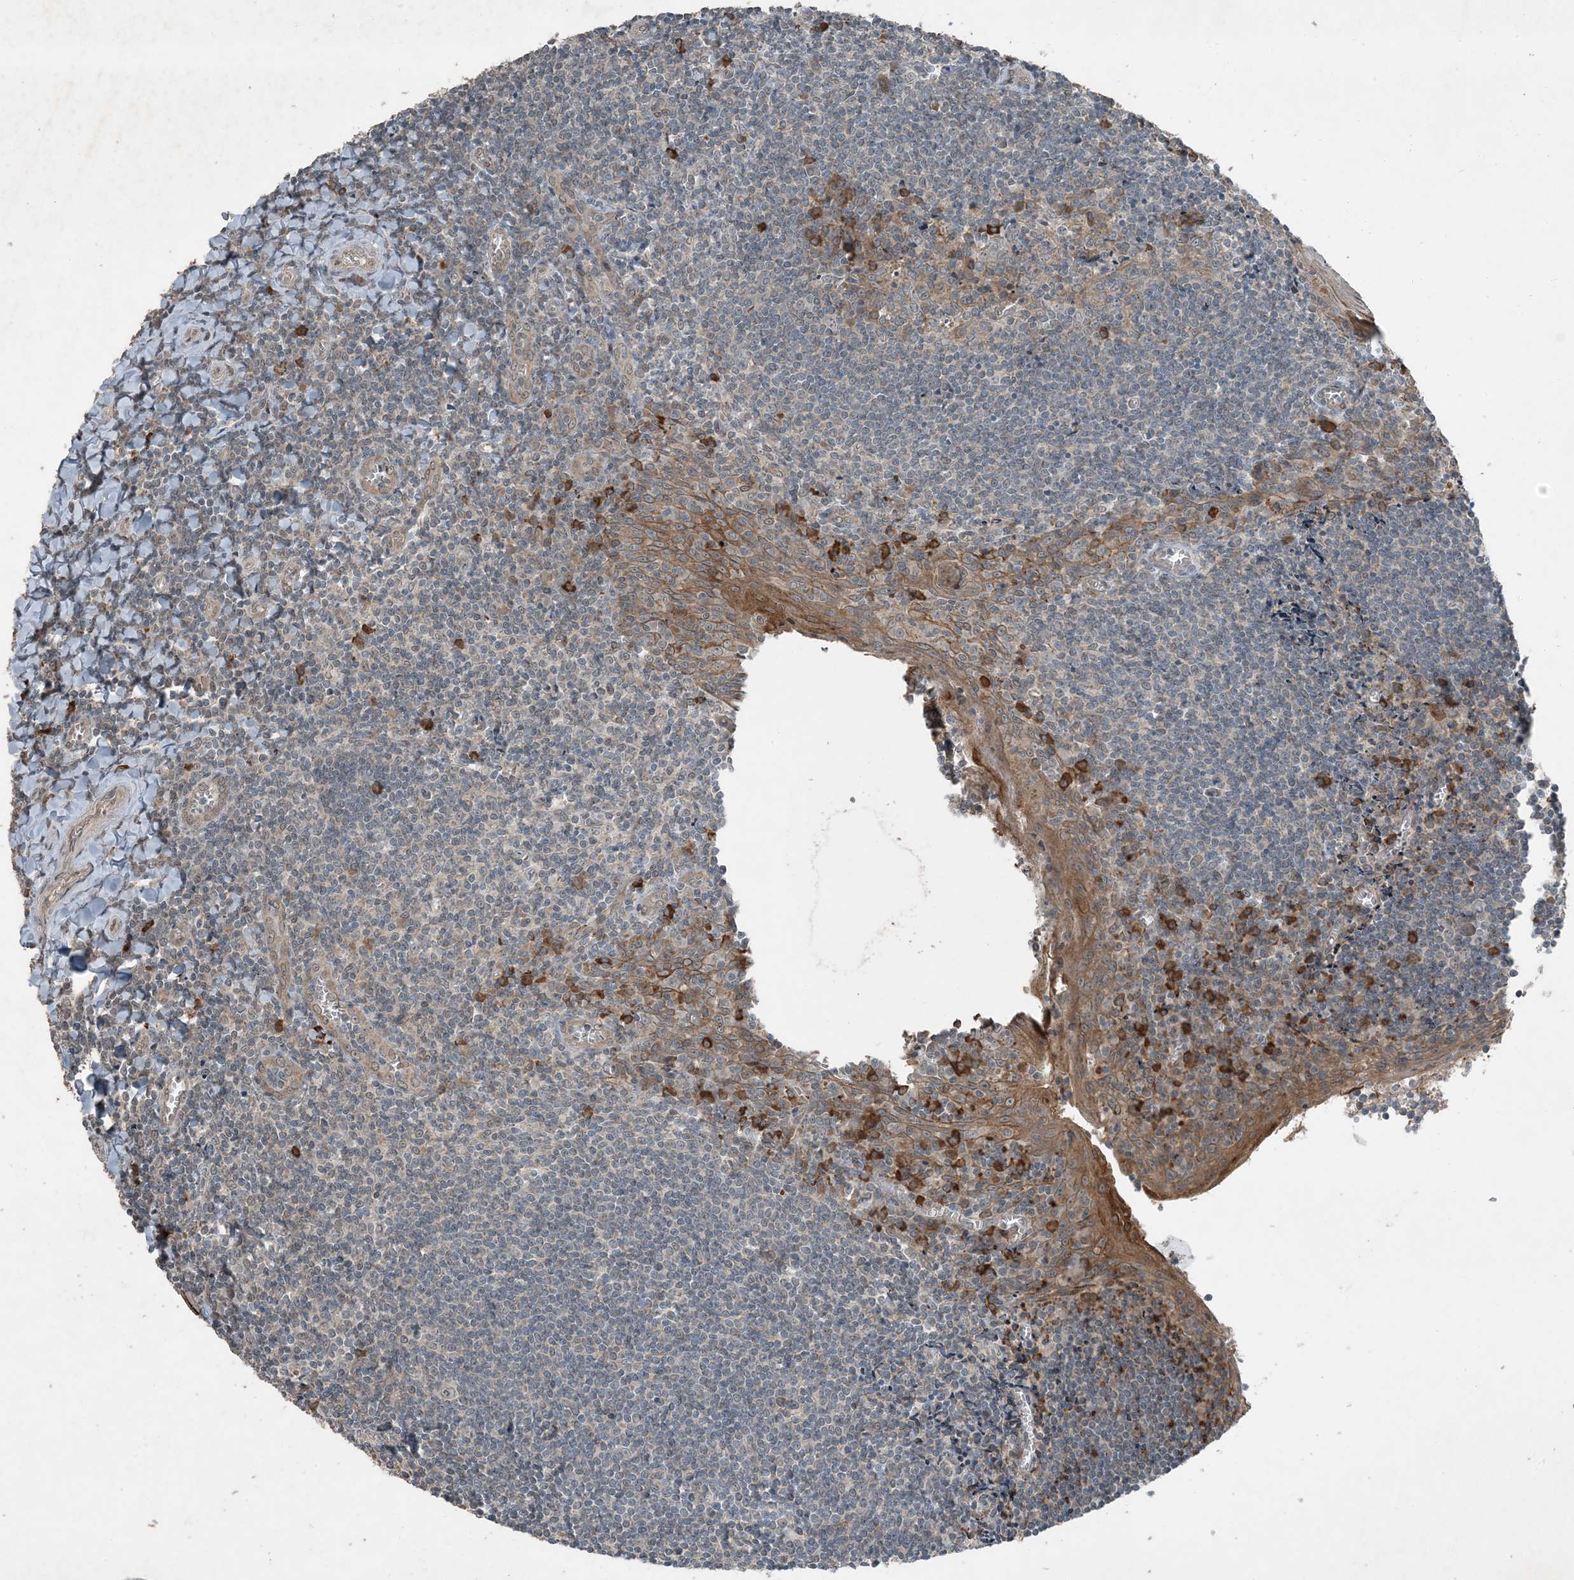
{"staining": {"intensity": "strong", "quantity": "<25%", "location": "cytoplasmic/membranous"}, "tissue": "tonsil", "cell_type": "Germinal center cells", "image_type": "normal", "snomed": [{"axis": "morphology", "description": "Normal tissue, NOS"}, {"axis": "topography", "description": "Tonsil"}], "caption": "High-magnification brightfield microscopy of benign tonsil stained with DAB (brown) and counterstained with hematoxylin (blue). germinal center cells exhibit strong cytoplasmic/membranous expression is seen in about<25% of cells. (brown staining indicates protein expression, while blue staining denotes nuclei).", "gene": "MDN1", "patient": {"sex": "male", "age": 27}}